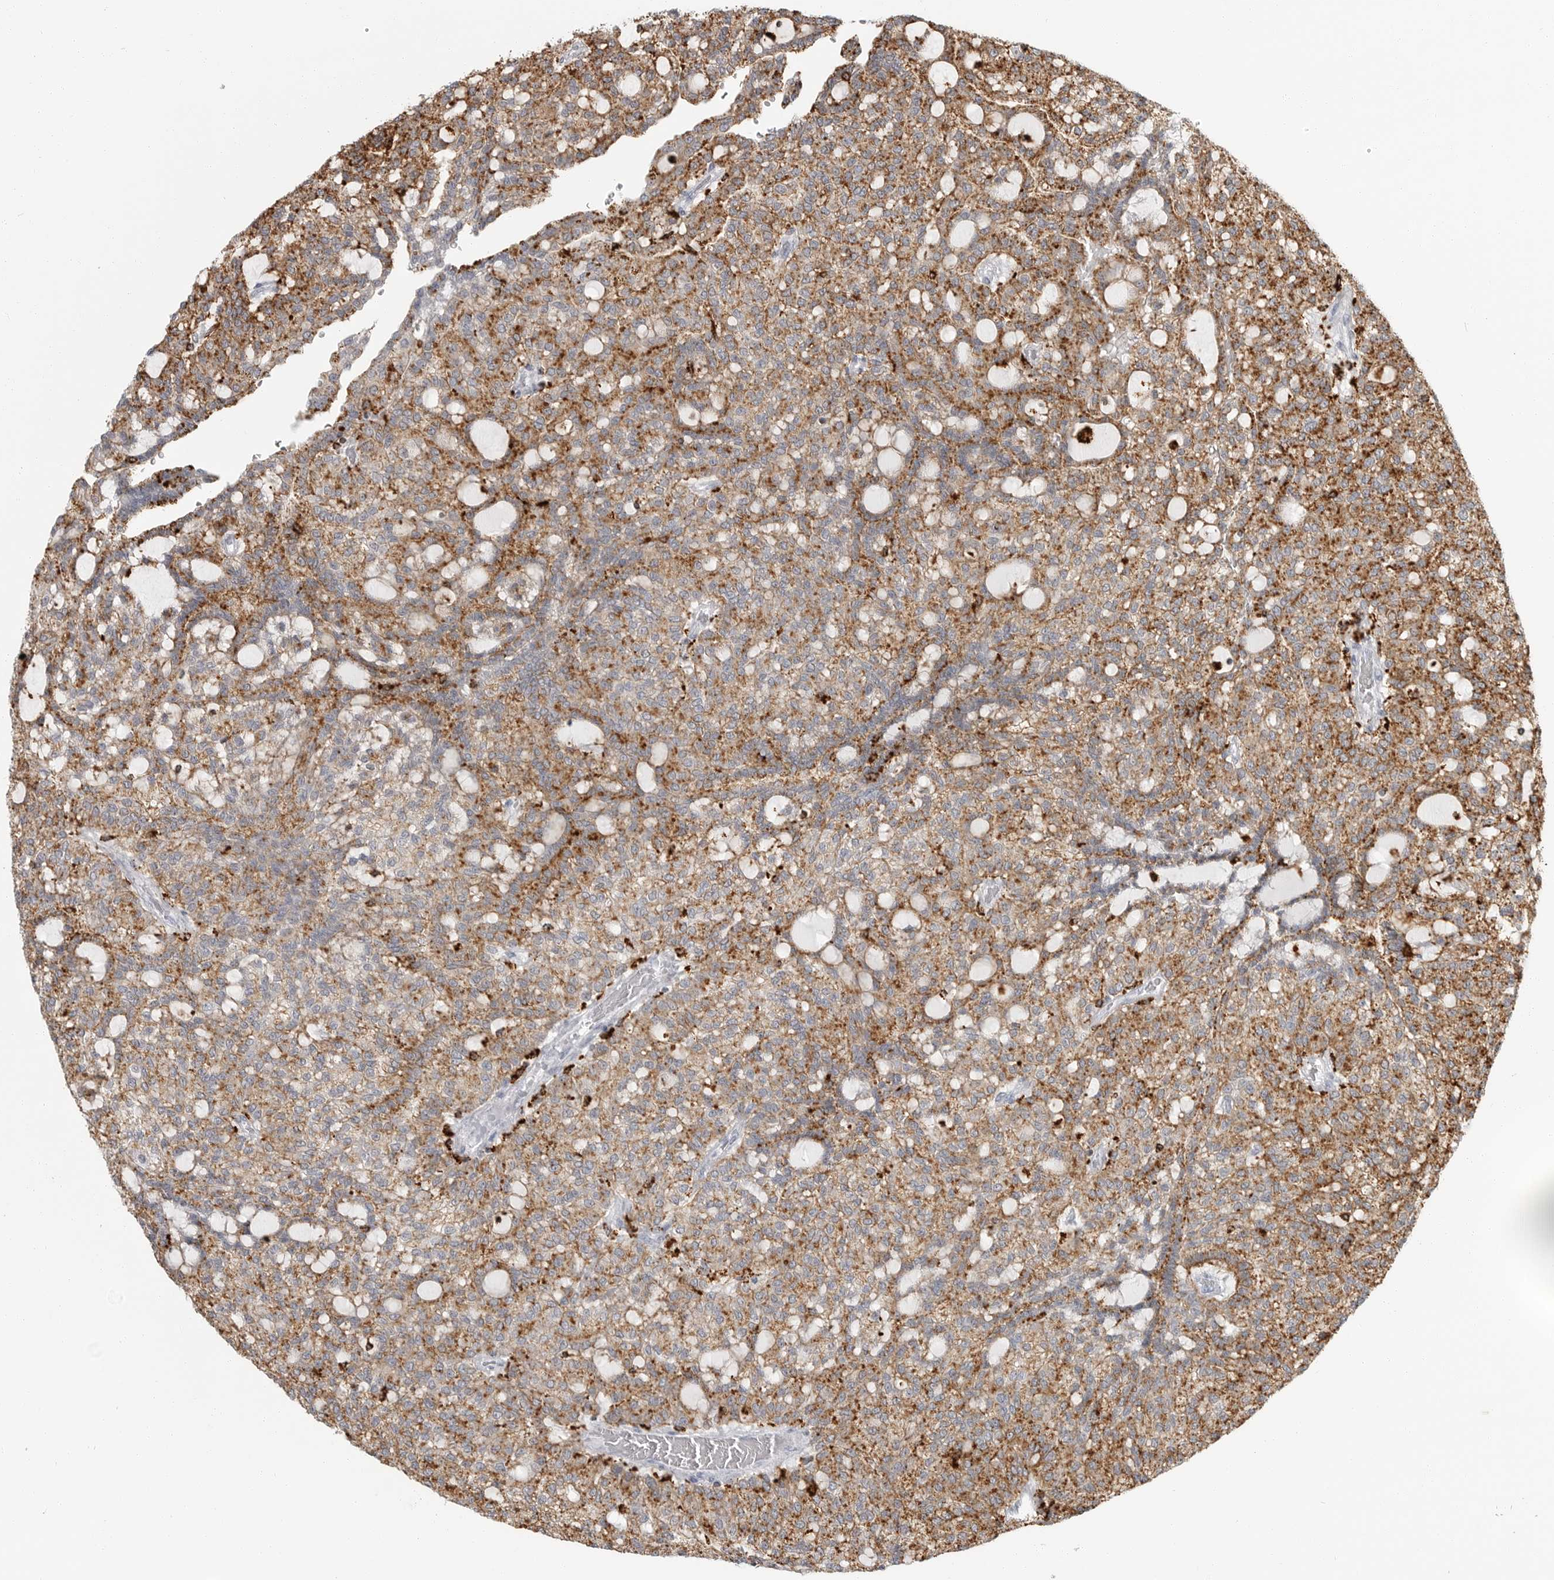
{"staining": {"intensity": "moderate", "quantity": ">75%", "location": "cytoplasmic/membranous"}, "tissue": "renal cancer", "cell_type": "Tumor cells", "image_type": "cancer", "snomed": [{"axis": "morphology", "description": "Adenocarcinoma, NOS"}, {"axis": "topography", "description": "Kidney"}], "caption": "The photomicrograph reveals staining of renal adenocarcinoma, revealing moderate cytoplasmic/membranous protein staining (brown color) within tumor cells.", "gene": "IFI30", "patient": {"sex": "male", "age": 63}}